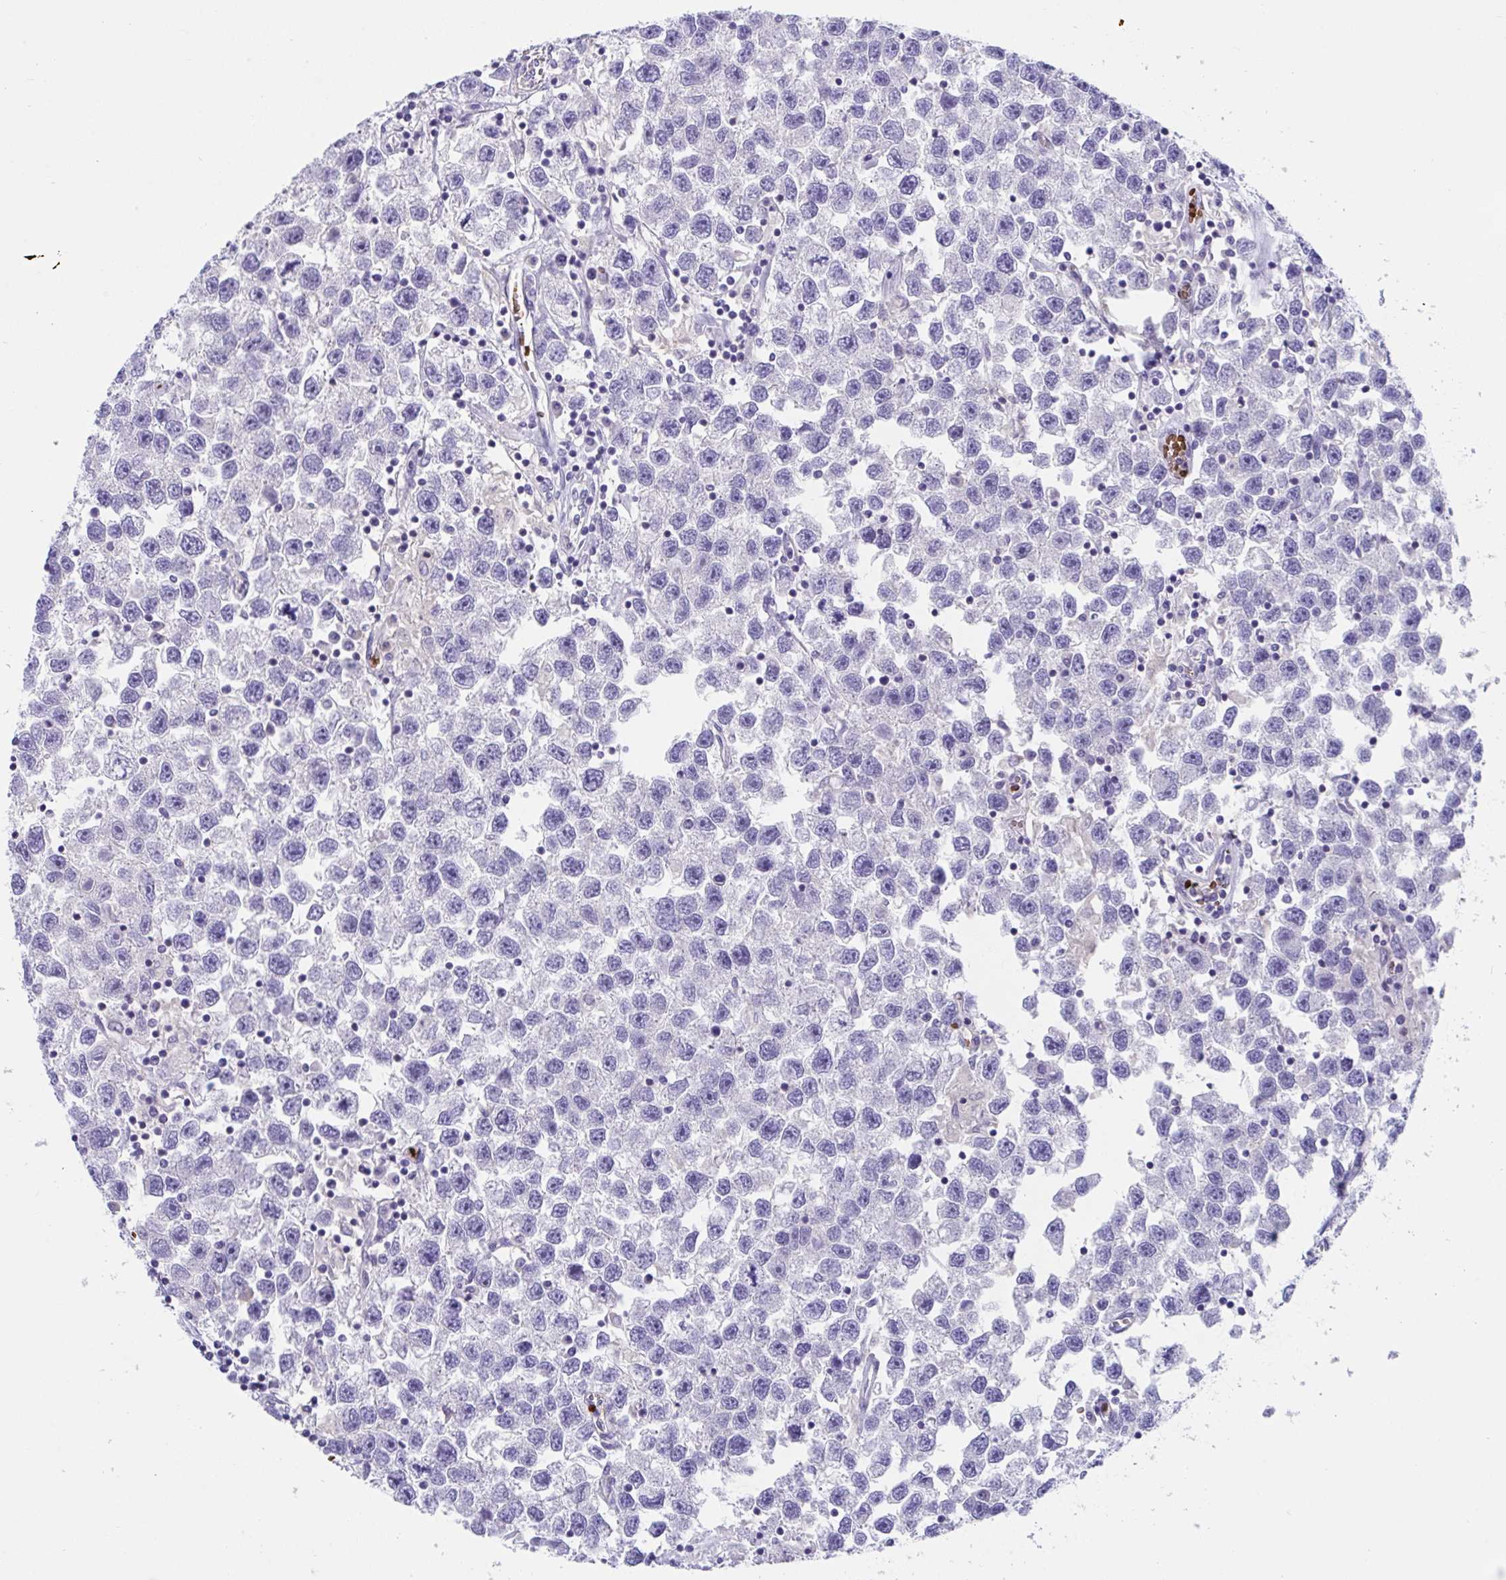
{"staining": {"intensity": "negative", "quantity": "none", "location": "none"}, "tissue": "testis cancer", "cell_type": "Tumor cells", "image_type": "cancer", "snomed": [{"axis": "morphology", "description": "Seminoma, NOS"}, {"axis": "topography", "description": "Testis"}], "caption": "Image shows no significant protein expression in tumor cells of testis seminoma.", "gene": "TTC30B", "patient": {"sex": "male", "age": 26}}